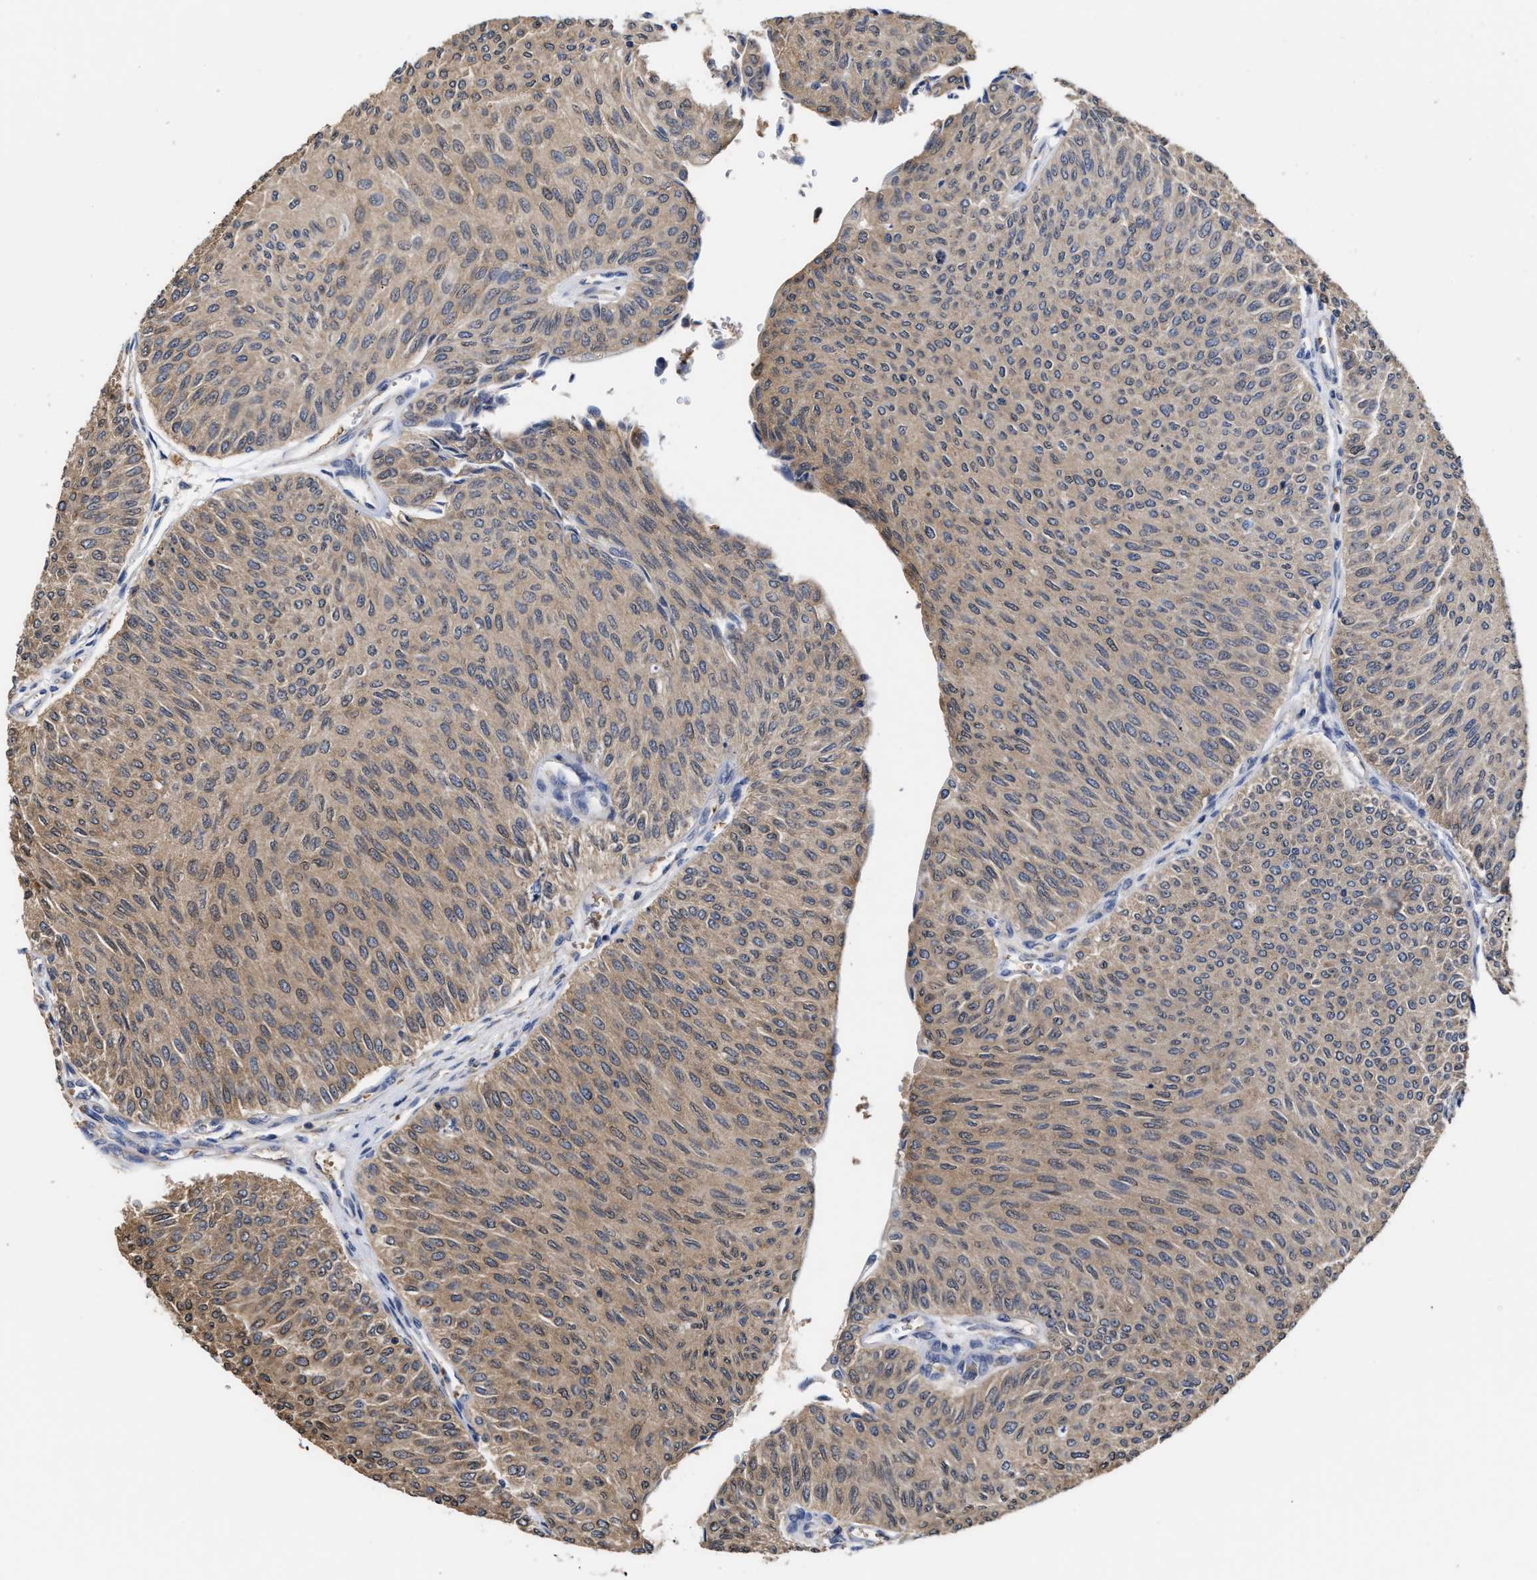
{"staining": {"intensity": "weak", "quantity": "25%-75%", "location": "cytoplasmic/membranous"}, "tissue": "urothelial cancer", "cell_type": "Tumor cells", "image_type": "cancer", "snomed": [{"axis": "morphology", "description": "Urothelial carcinoma, Low grade"}, {"axis": "topography", "description": "Urinary bladder"}], "caption": "Immunohistochemistry photomicrograph of neoplastic tissue: low-grade urothelial carcinoma stained using immunohistochemistry (IHC) exhibits low levels of weak protein expression localized specifically in the cytoplasmic/membranous of tumor cells, appearing as a cytoplasmic/membranous brown color.", "gene": "KLHDC1", "patient": {"sex": "male", "age": 78}}